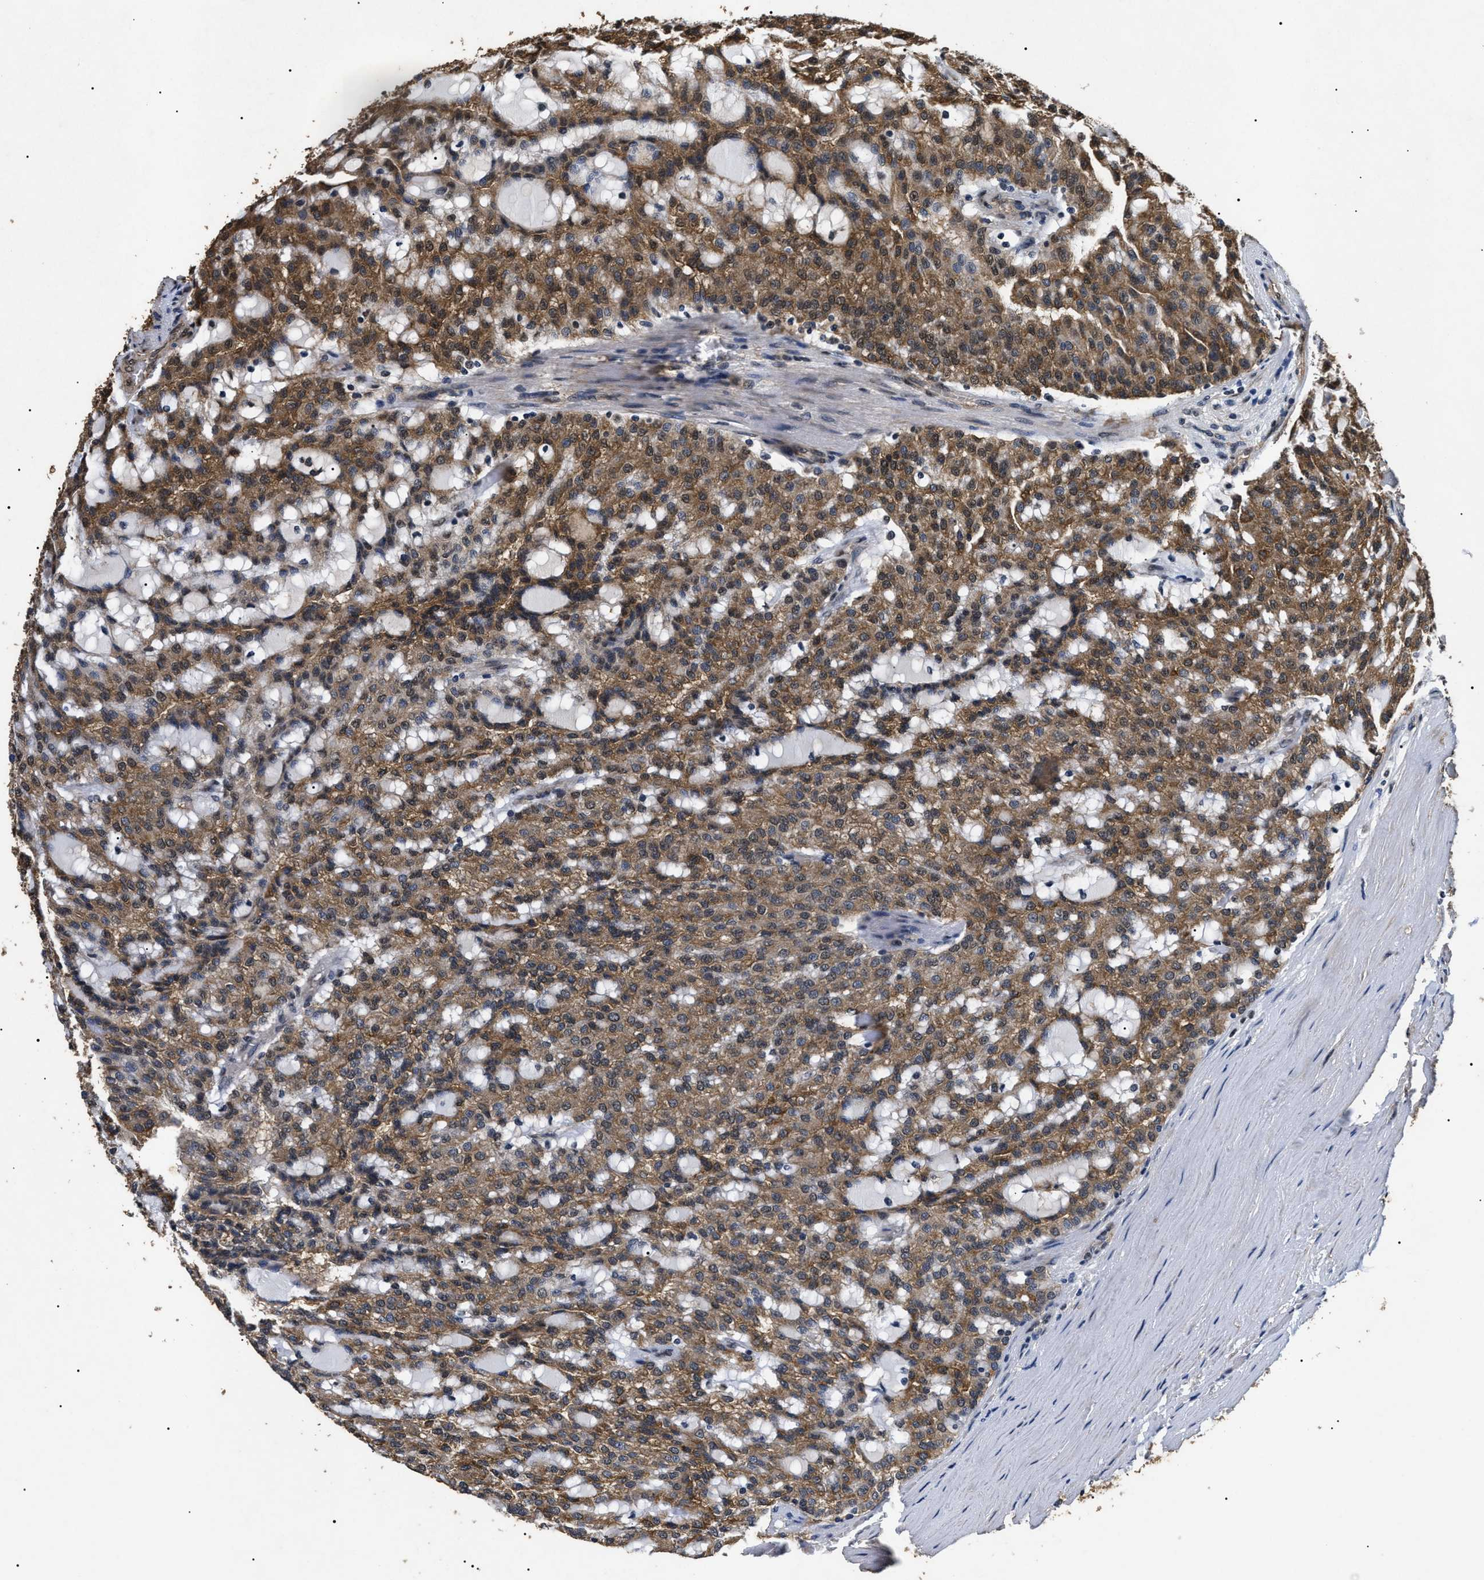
{"staining": {"intensity": "moderate", "quantity": ">75%", "location": "cytoplasmic/membranous,nuclear"}, "tissue": "renal cancer", "cell_type": "Tumor cells", "image_type": "cancer", "snomed": [{"axis": "morphology", "description": "Adenocarcinoma, NOS"}, {"axis": "topography", "description": "Kidney"}], "caption": "The histopathology image demonstrates a brown stain indicating the presence of a protein in the cytoplasmic/membranous and nuclear of tumor cells in renal cancer (adenocarcinoma).", "gene": "ANP32E", "patient": {"sex": "male", "age": 63}}